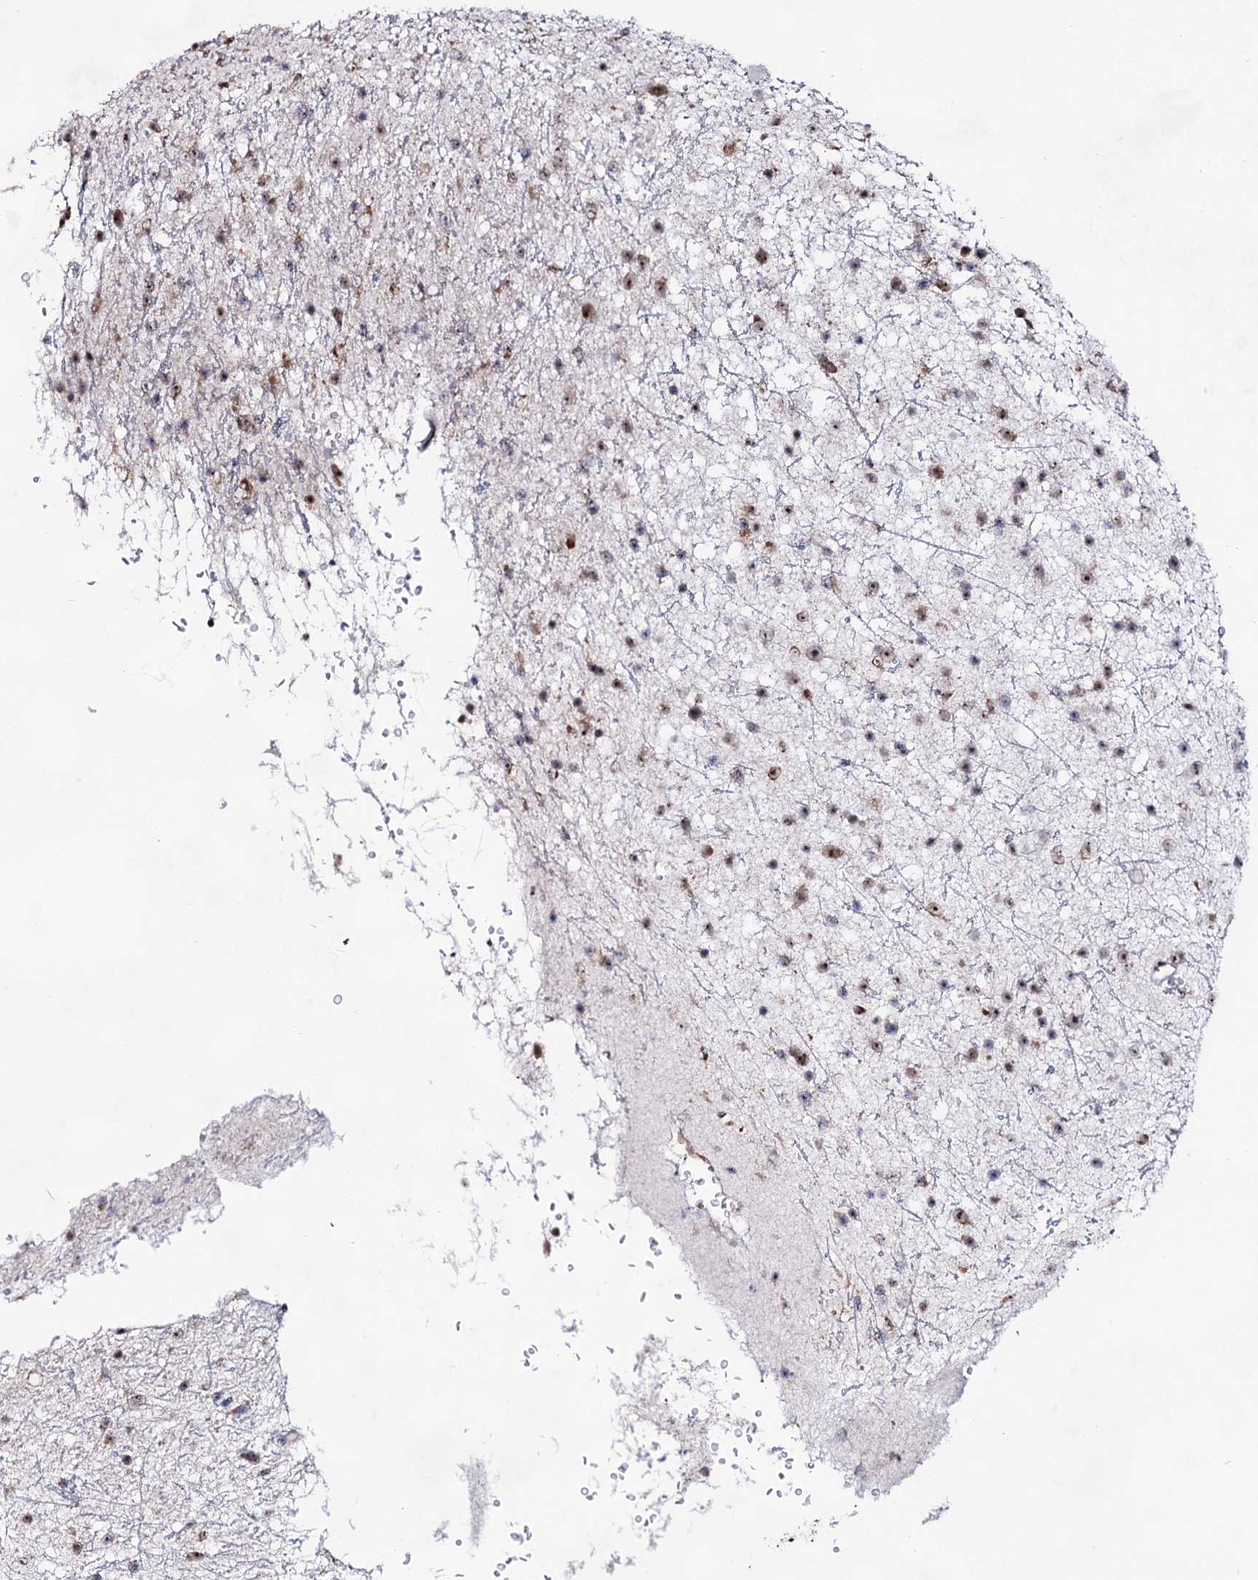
{"staining": {"intensity": "moderate", "quantity": ">75%", "location": "nuclear"}, "tissue": "glioma", "cell_type": "Tumor cells", "image_type": "cancer", "snomed": [{"axis": "morphology", "description": "Glioma, malignant, Low grade"}, {"axis": "topography", "description": "Cerebral cortex"}], "caption": "Human malignant glioma (low-grade) stained with a brown dye demonstrates moderate nuclear positive staining in about >75% of tumor cells.", "gene": "EXOSC10", "patient": {"sex": "female", "age": 39}}